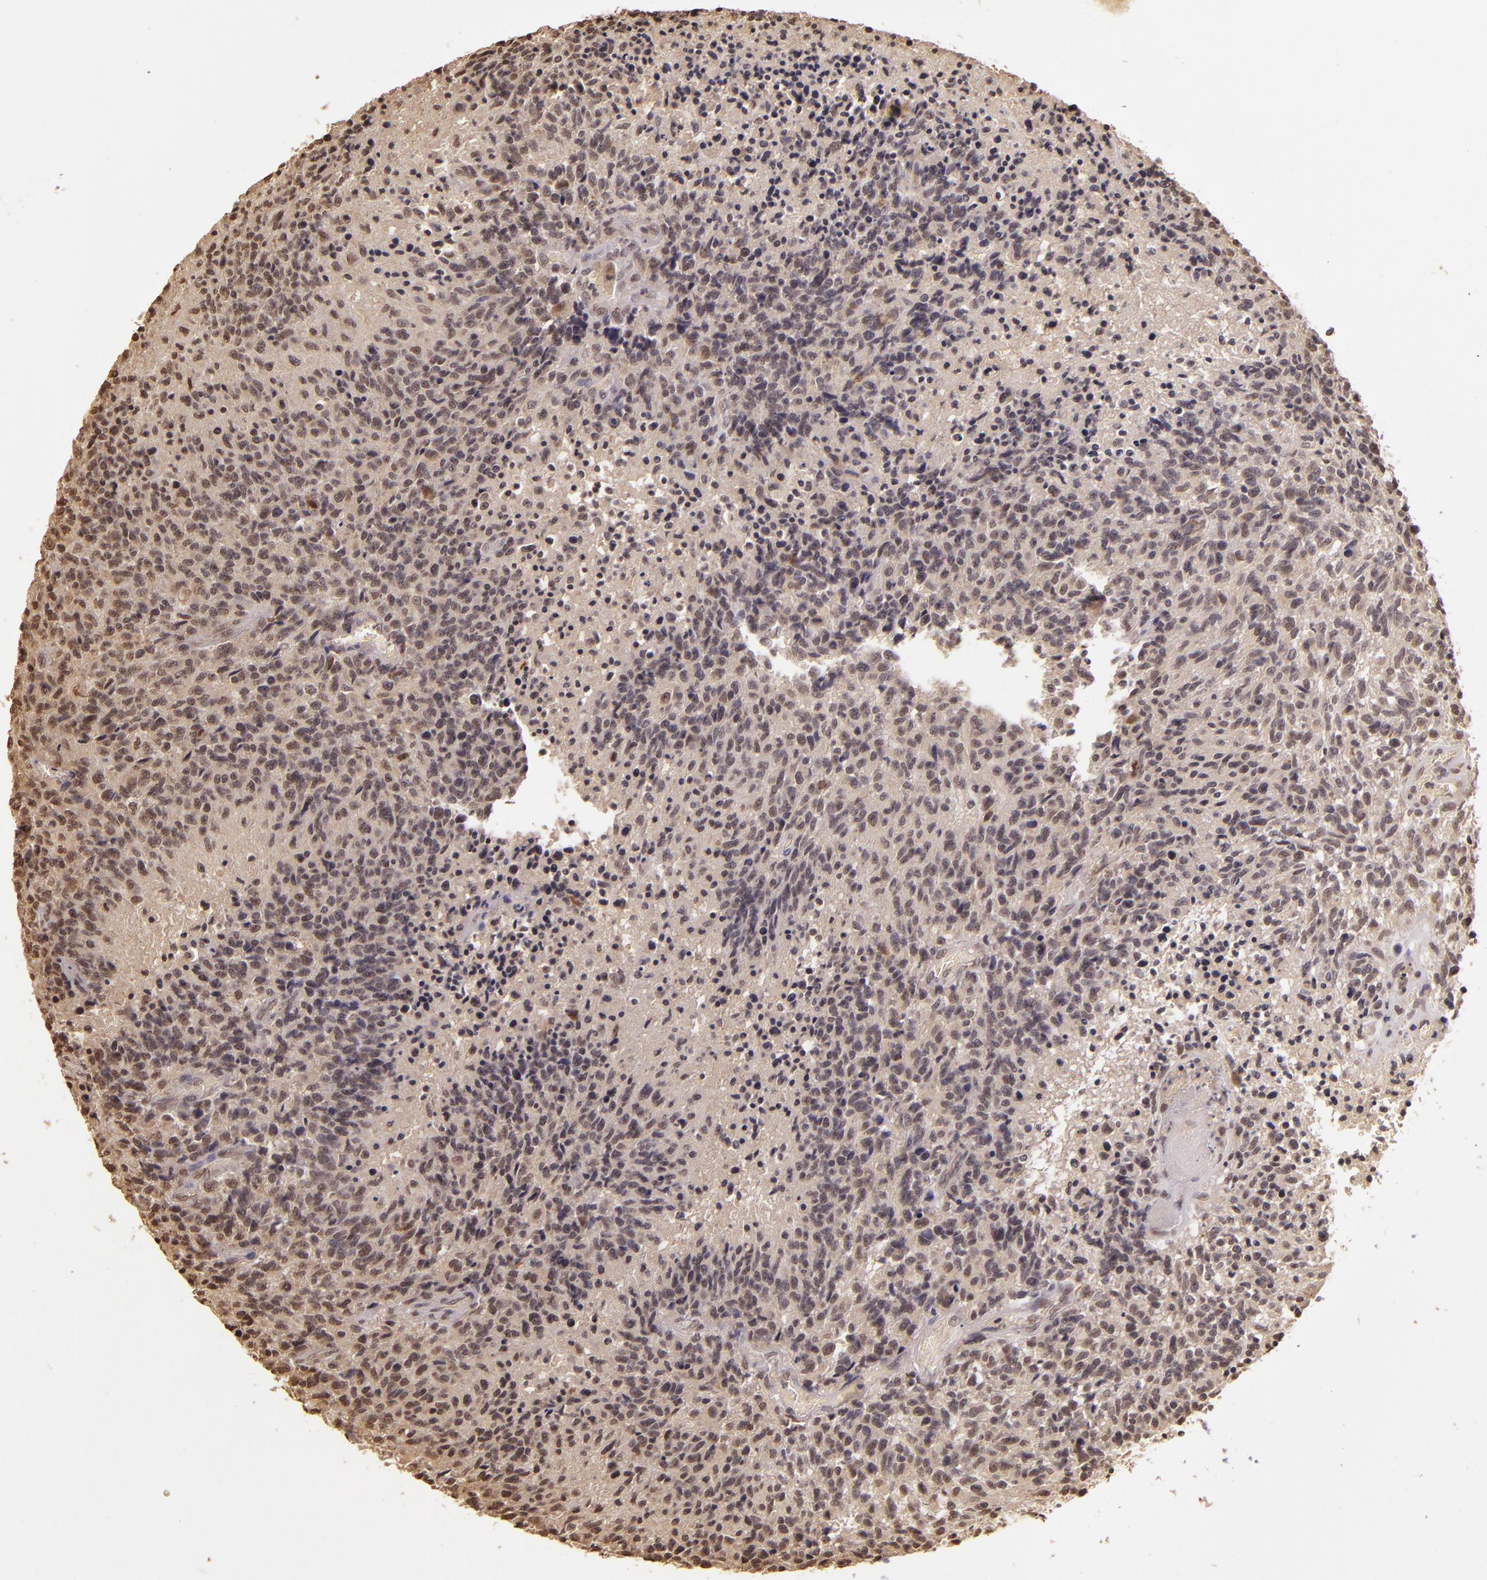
{"staining": {"intensity": "moderate", "quantity": ">75%", "location": "cytoplasmic/membranous,nuclear"}, "tissue": "glioma", "cell_type": "Tumor cells", "image_type": "cancer", "snomed": [{"axis": "morphology", "description": "Glioma, malignant, High grade"}, {"axis": "topography", "description": "Brain"}], "caption": "Malignant glioma (high-grade) was stained to show a protein in brown. There is medium levels of moderate cytoplasmic/membranous and nuclear staining in about >75% of tumor cells. (DAB (3,3'-diaminobenzidine) = brown stain, brightfield microscopy at high magnification).", "gene": "CUL1", "patient": {"sex": "male", "age": 36}}